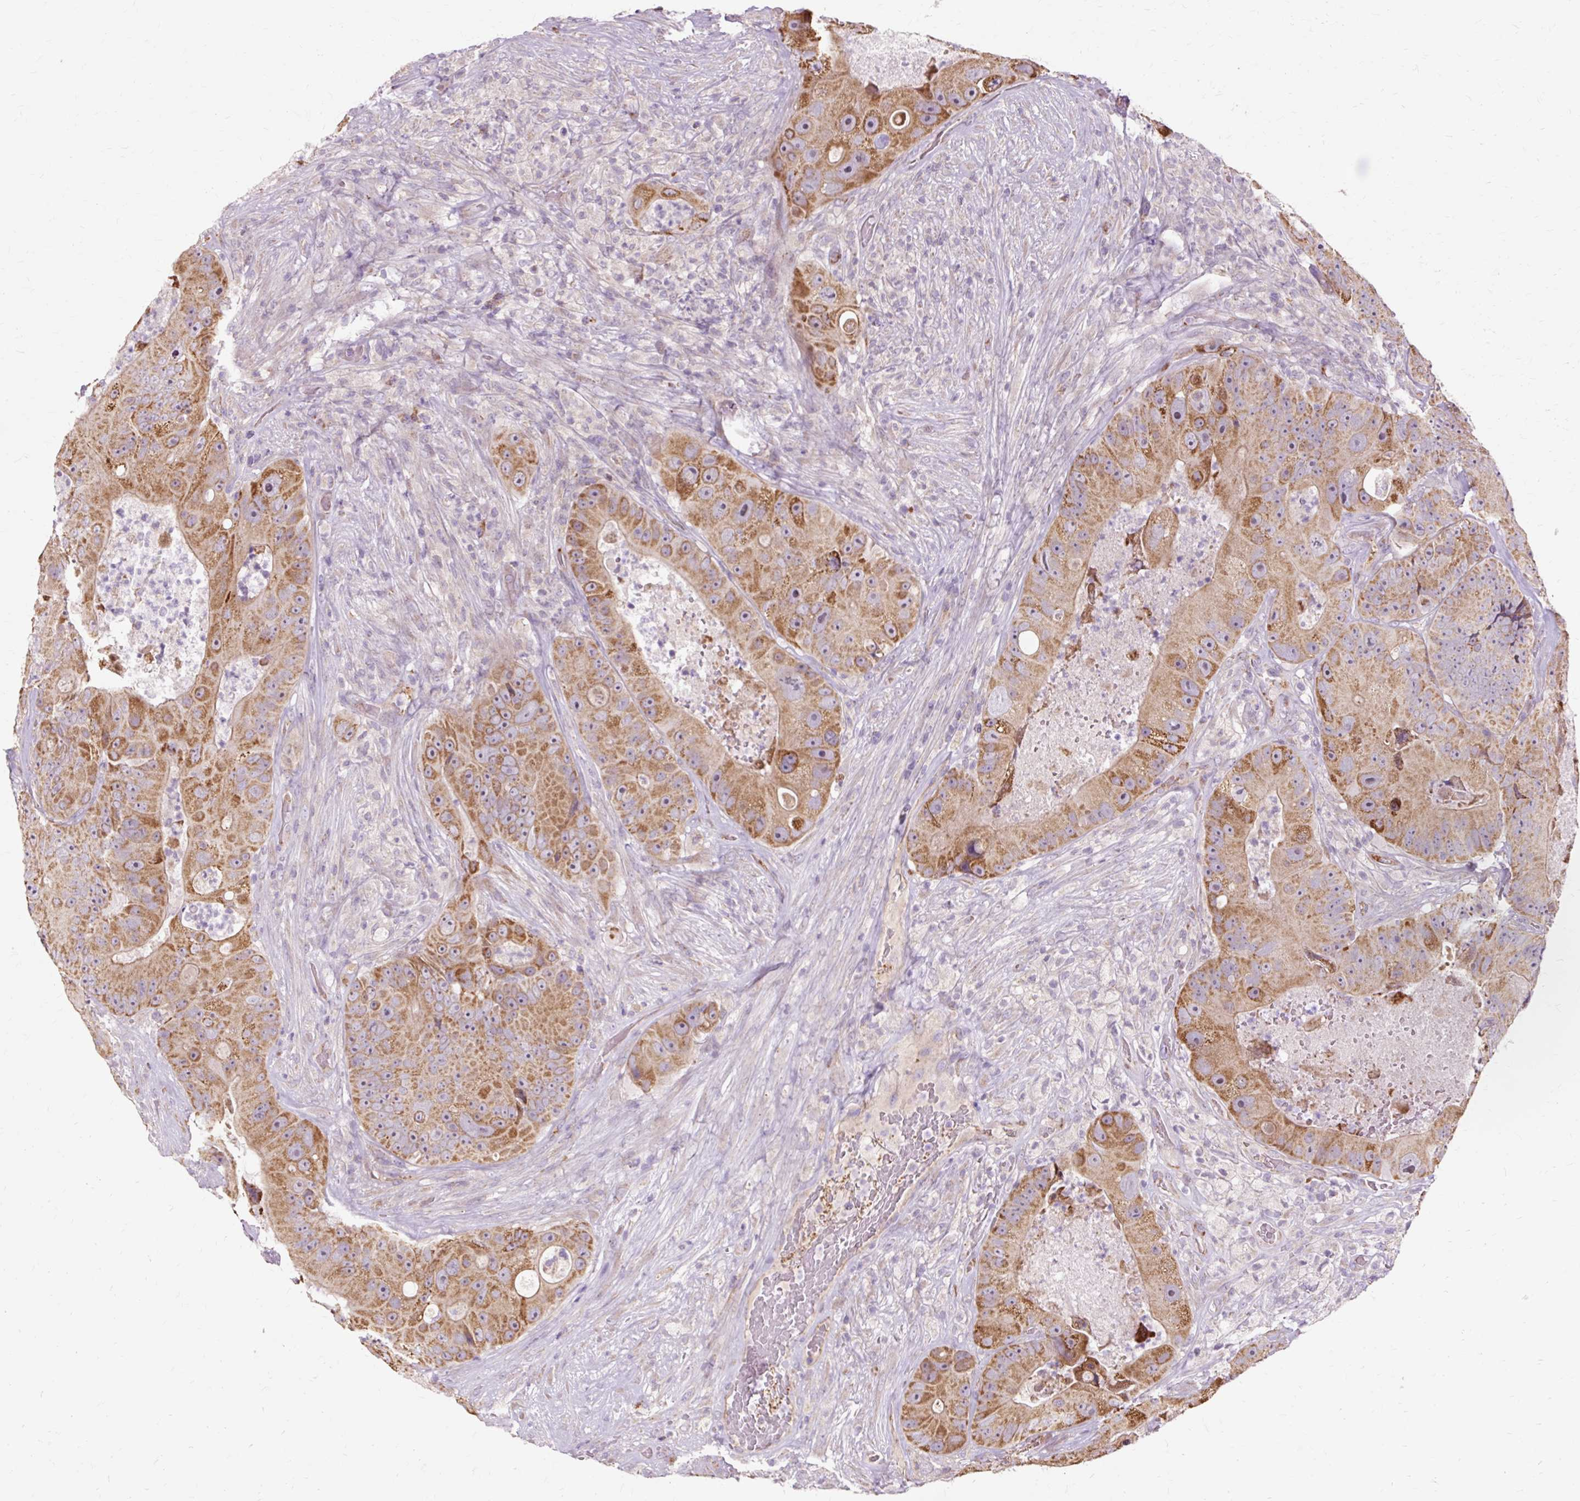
{"staining": {"intensity": "moderate", "quantity": ">75%", "location": "cytoplasmic/membranous"}, "tissue": "colorectal cancer", "cell_type": "Tumor cells", "image_type": "cancer", "snomed": [{"axis": "morphology", "description": "Adenocarcinoma, NOS"}, {"axis": "topography", "description": "Colon"}], "caption": "Protein expression analysis of human colorectal adenocarcinoma reveals moderate cytoplasmic/membranous expression in about >75% of tumor cells.", "gene": "PDZD2", "patient": {"sex": "female", "age": 86}}